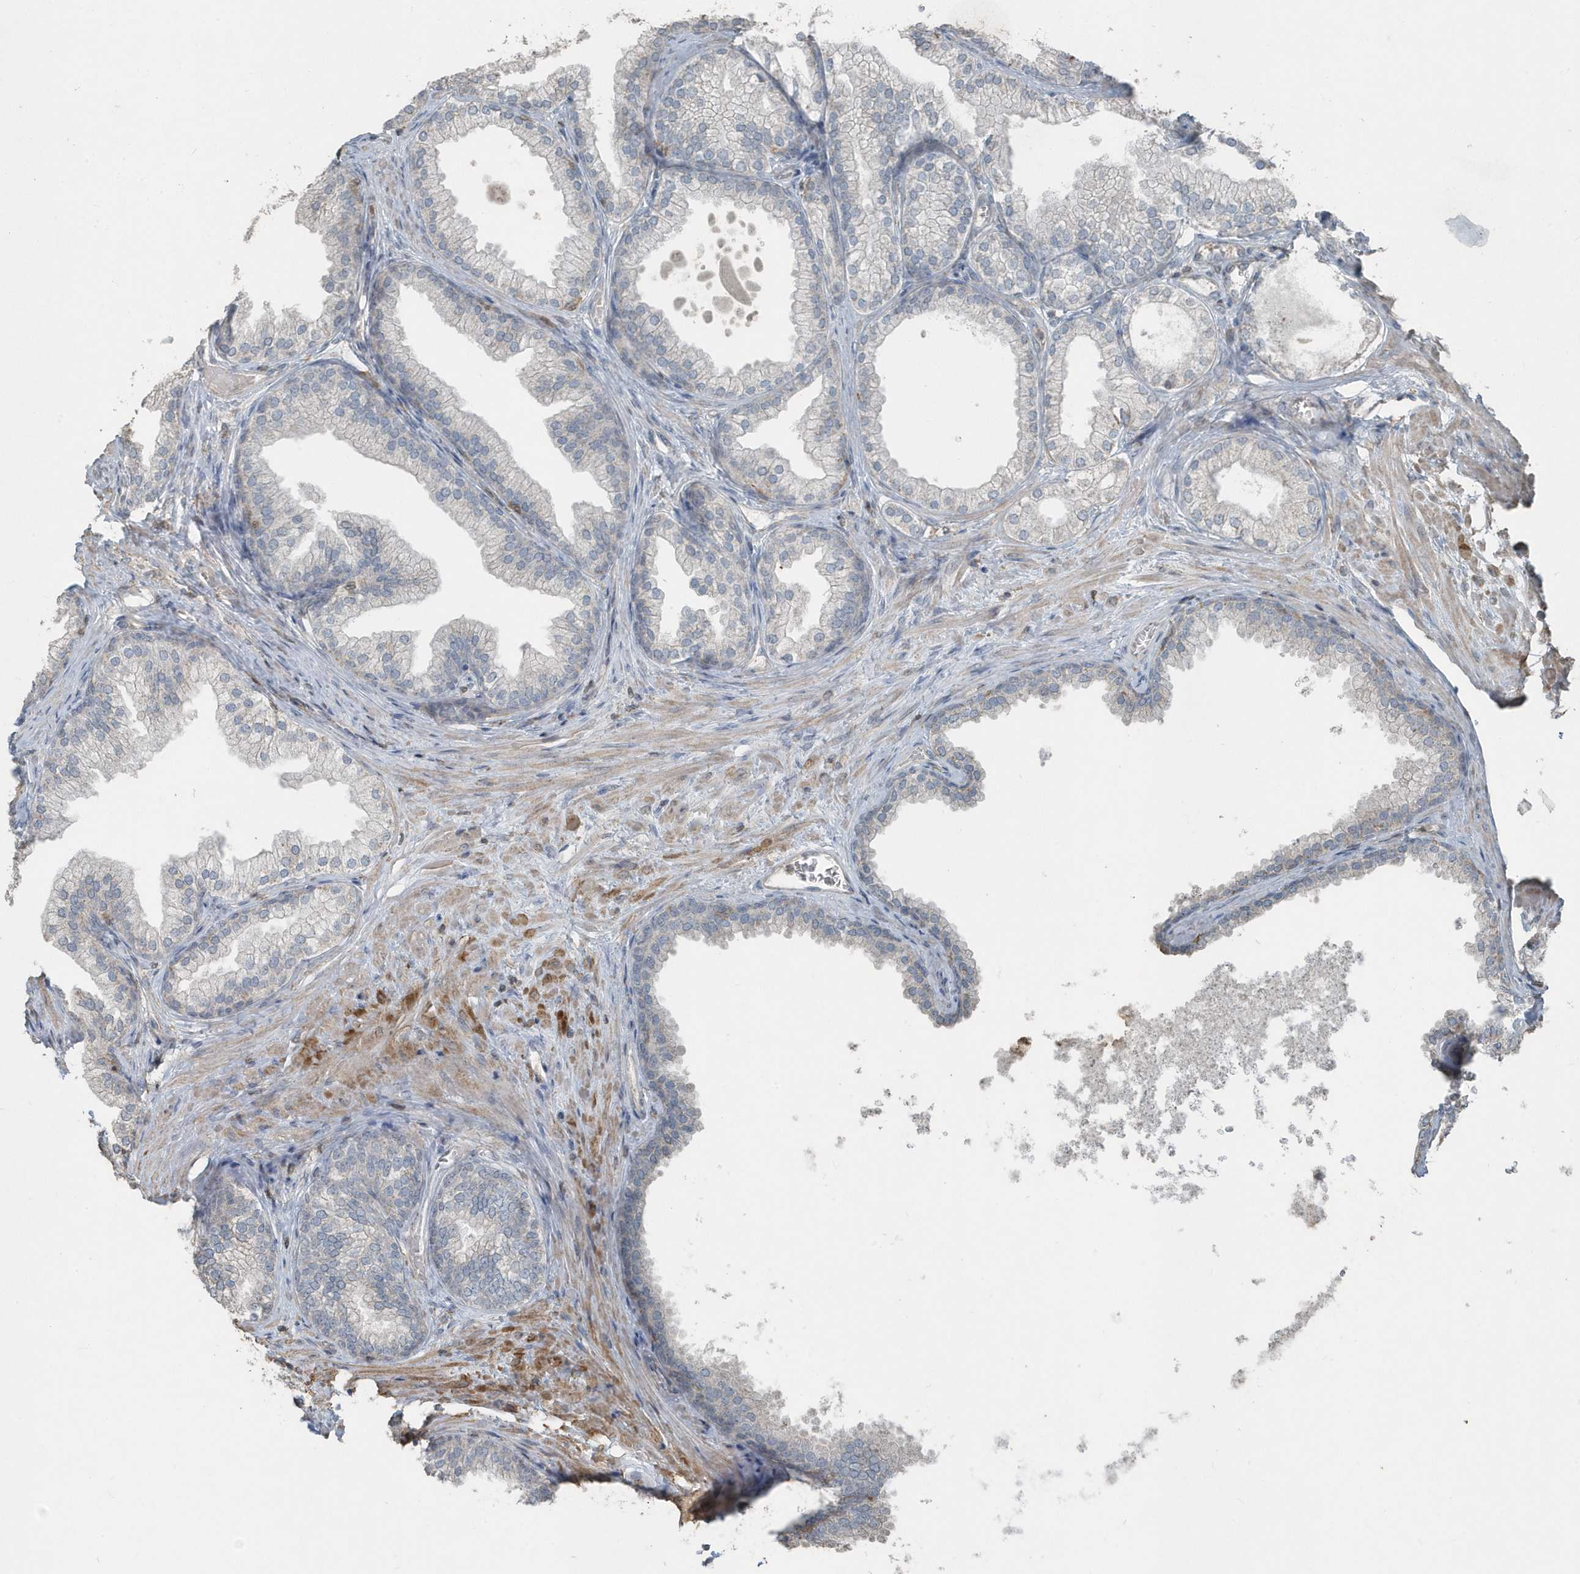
{"staining": {"intensity": "negative", "quantity": "none", "location": "none"}, "tissue": "prostate", "cell_type": "Glandular cells", "image_type": "normal", "snomed": [{"axis": "morphology", "description": "Normal tissue, NOS"}, {"axis": "topography", "description": "Prostate"}], "caption": "Glandular cells show no significant positivity in normal prostate.", "gene": "ACTC1", "patient": {"sex": "male", "age": 76}}